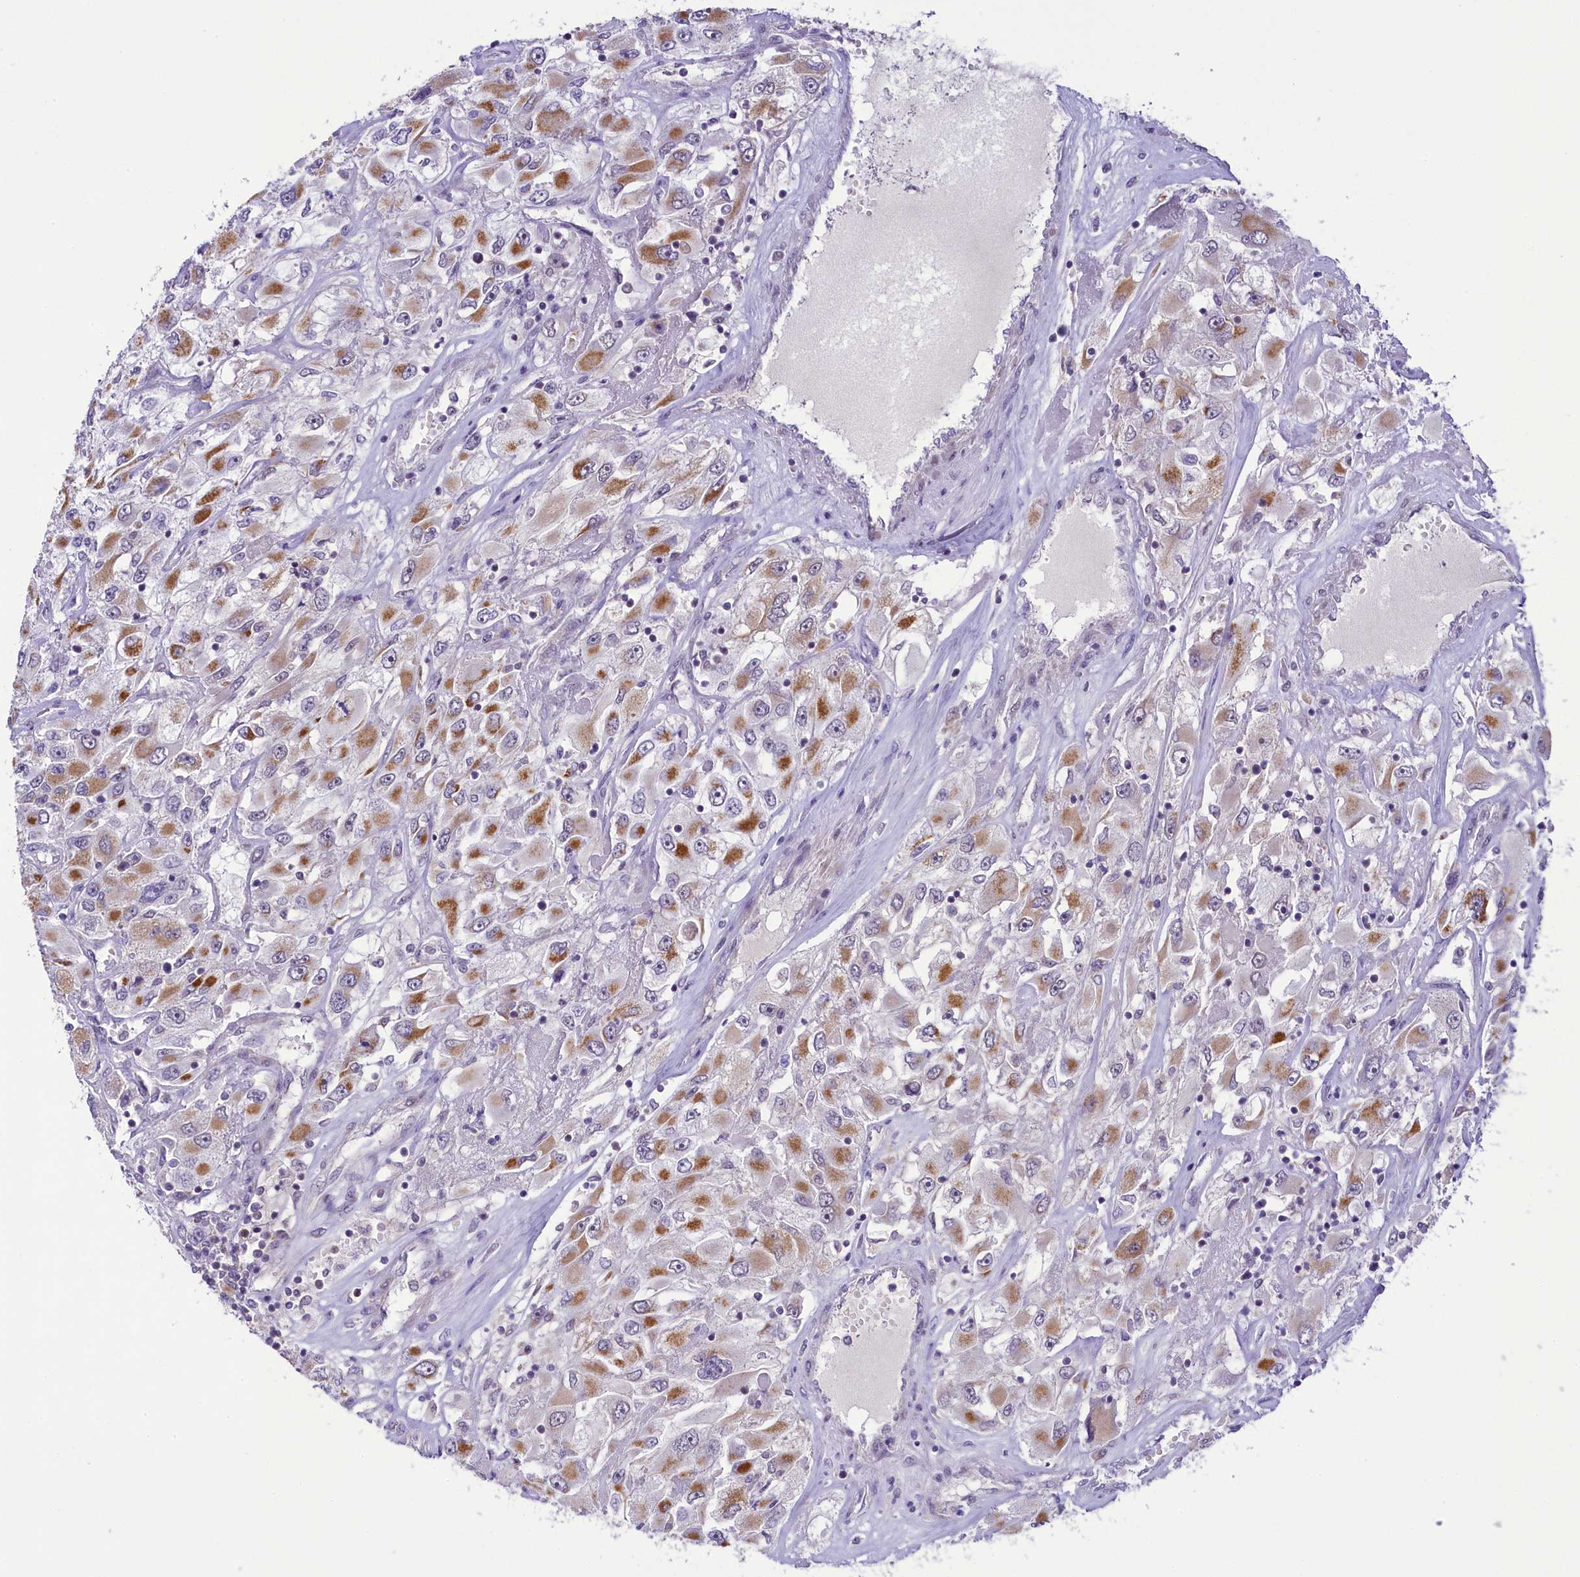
{"staining": {"intensity": "moderate", "quantity": "<25%", "location": "cytoplasmic/membranous"}, "tissue": "renal cancer", "cell_type": "Tumor cells", "image_type": "cancer", "snomed": [{"axis": "morphology", "description": "Adenocarcinoma, NOS"}, {"axis": "topography", "description": "Kidney"}], "caption": "DAB (3,3'-diaminobenzidine) immunohistochemical staining of renal cancer exhibits moderate cytoplasmic/membranous protein positivity in approximately <25% of tumor cells.", "gene": "PAF1", "patient": {"sex": "female", "age": 52}}